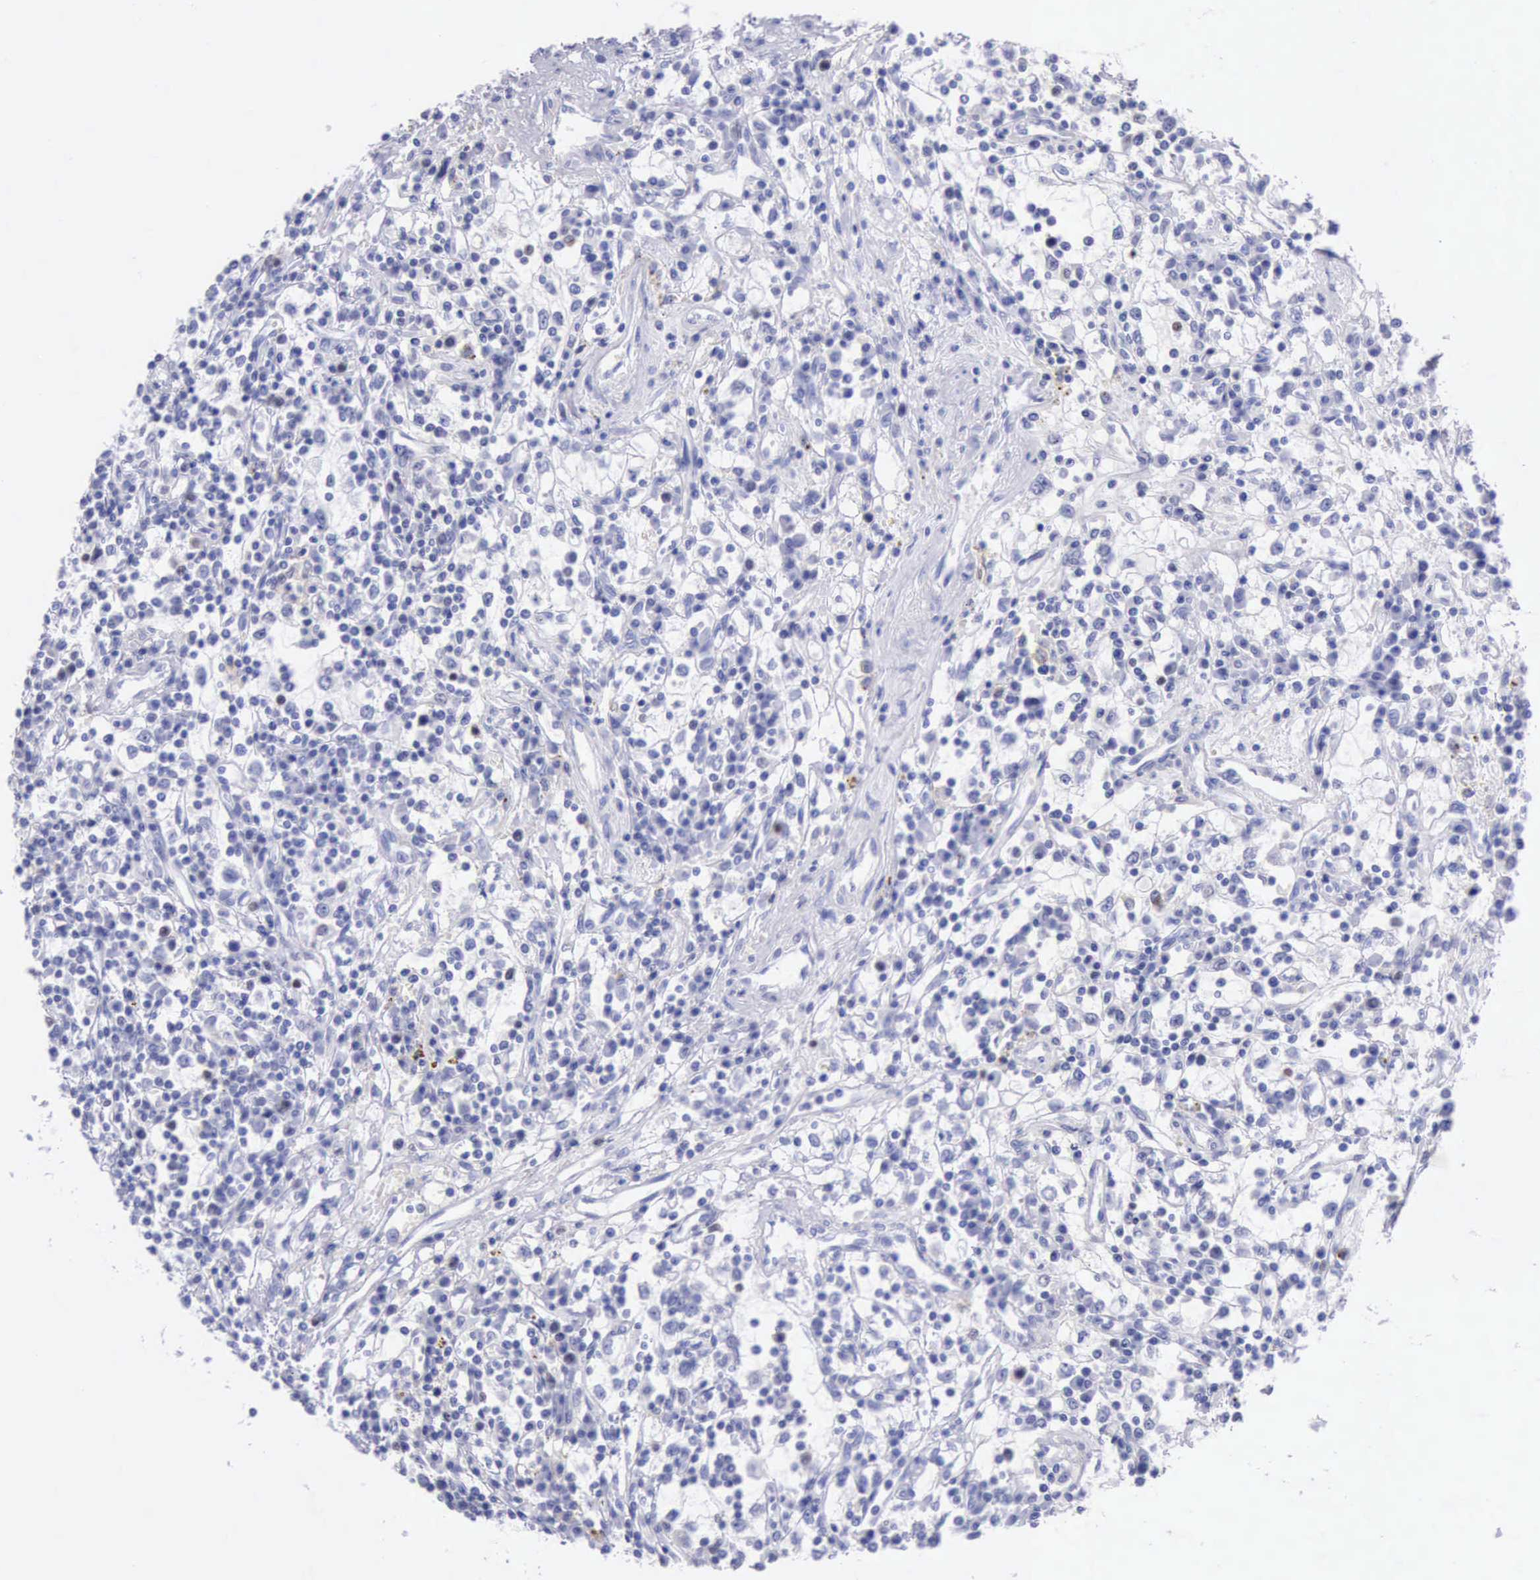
{"staining": {"intensity": "negative", "quantity": "none", "location": "none"}, "tissue": "renal cancer", "cell_type": "Tumor cells", "image_type": "cancer", "snomed": [{"axis": "morphology", "description": "Adenocarcinoma, NOS"}, {"axis": "topography", "description": "Kidney"}], "caption": "This micrograph is of renal adenocarcinoma stained with IHC to label a protein in brown with the nuclei are counter-stained blue. There is no expression in tumor cells.", "gene": "MCM2", "patient": {"sex": "male", "age": 82}}